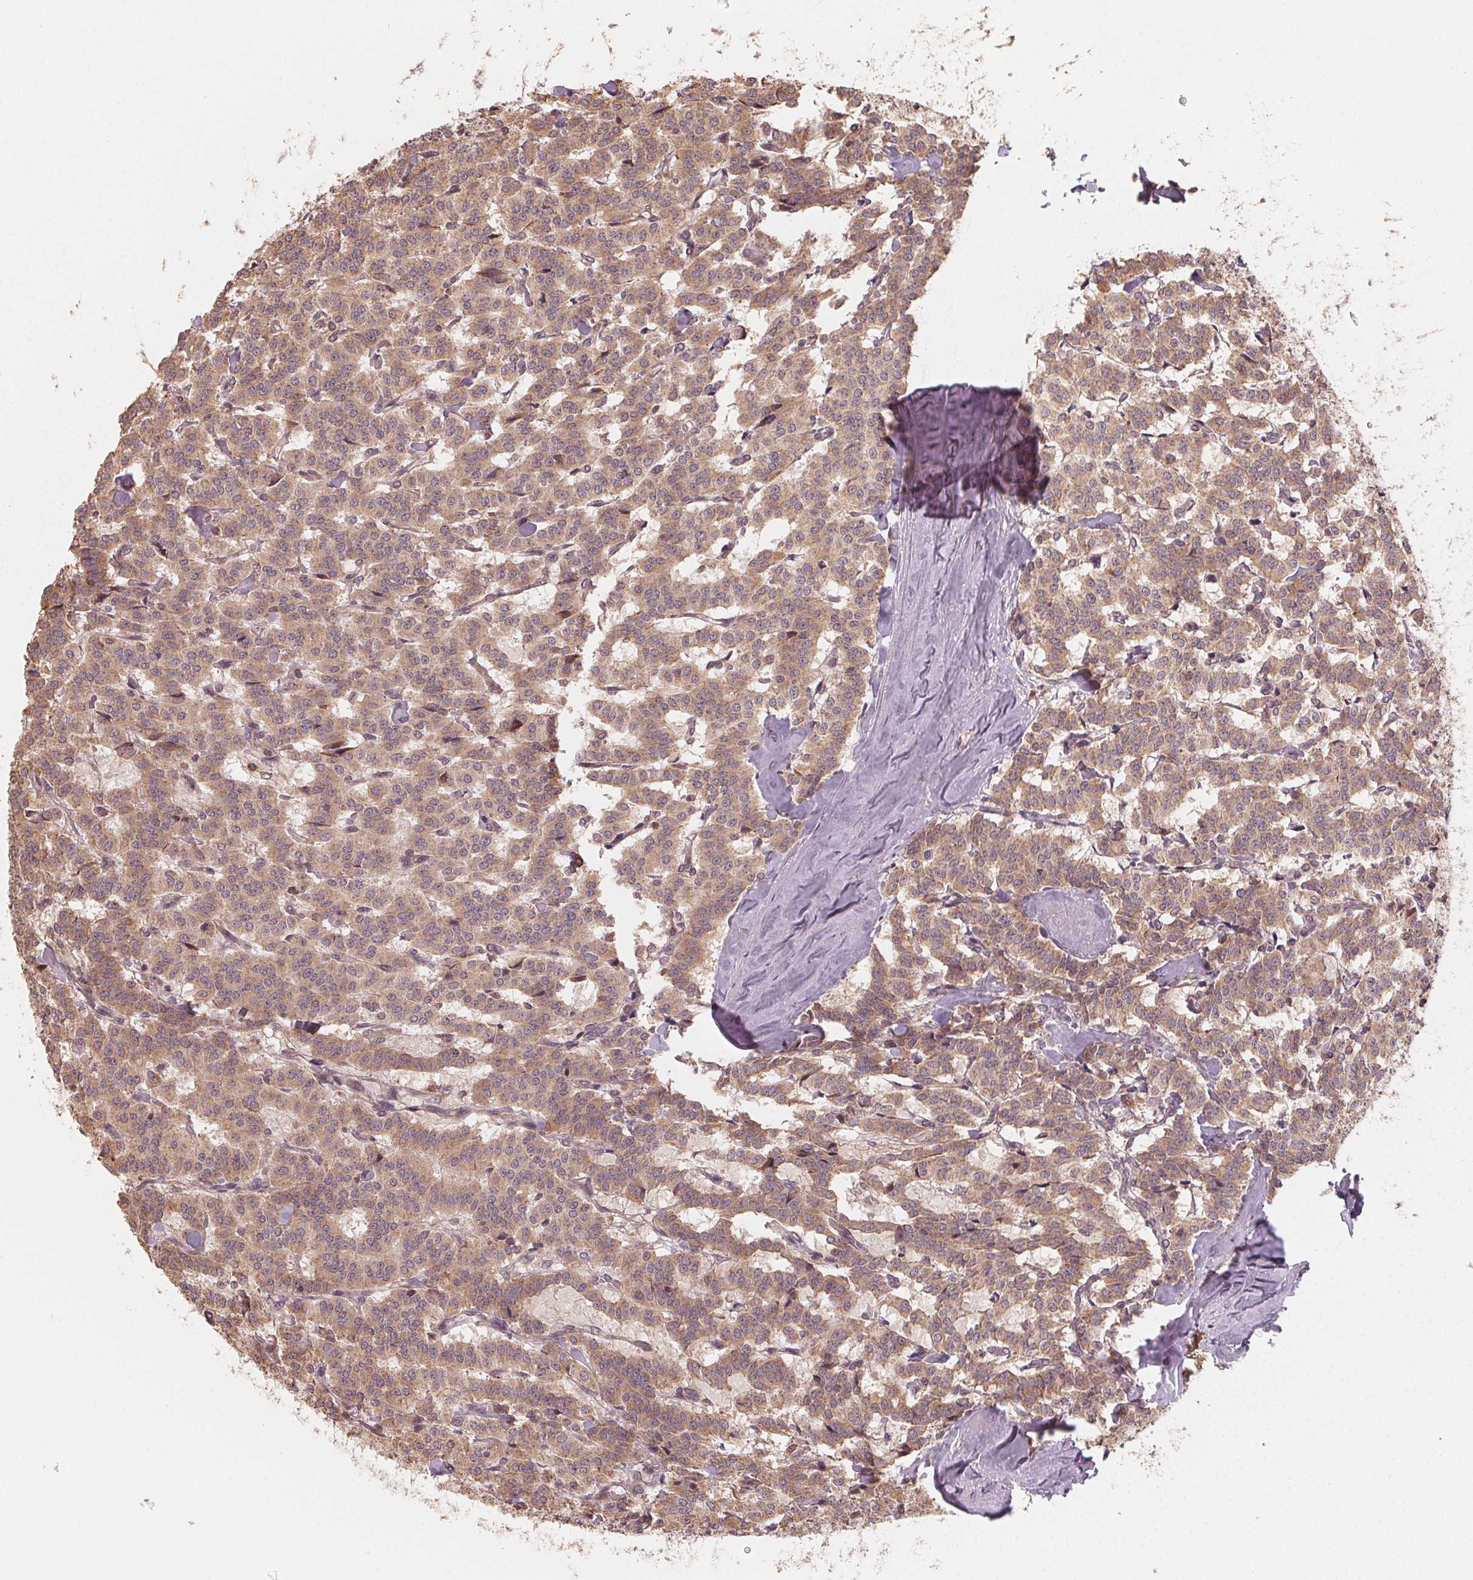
{"staining": {"intensity": "moderate", "quantity": ">75%", "location": "cytoplasmic/membranous"}, "tissue": "carcinoid", "cell_type": "Tumor cells", "image_type": "cancer", "snomed": [{"axis": "morphology", "description": "Carcinoid, malignant, NOS"}, {"axis": "topography", "description": "Lung"}], "caption": "Immunohistochemistry (DAB (3,3'-diaminobenzidine)) staining of malignant carcinoid shows moderate cytoplasmic/membranous protein positivity in about >75% of tumor cells. (DAB (3,3'-diaminobenzidine) = brown stain, brightfield microscopy at high magnification).", "gene": "WBP2", "patient": {"sex": "female", "age": 46}}